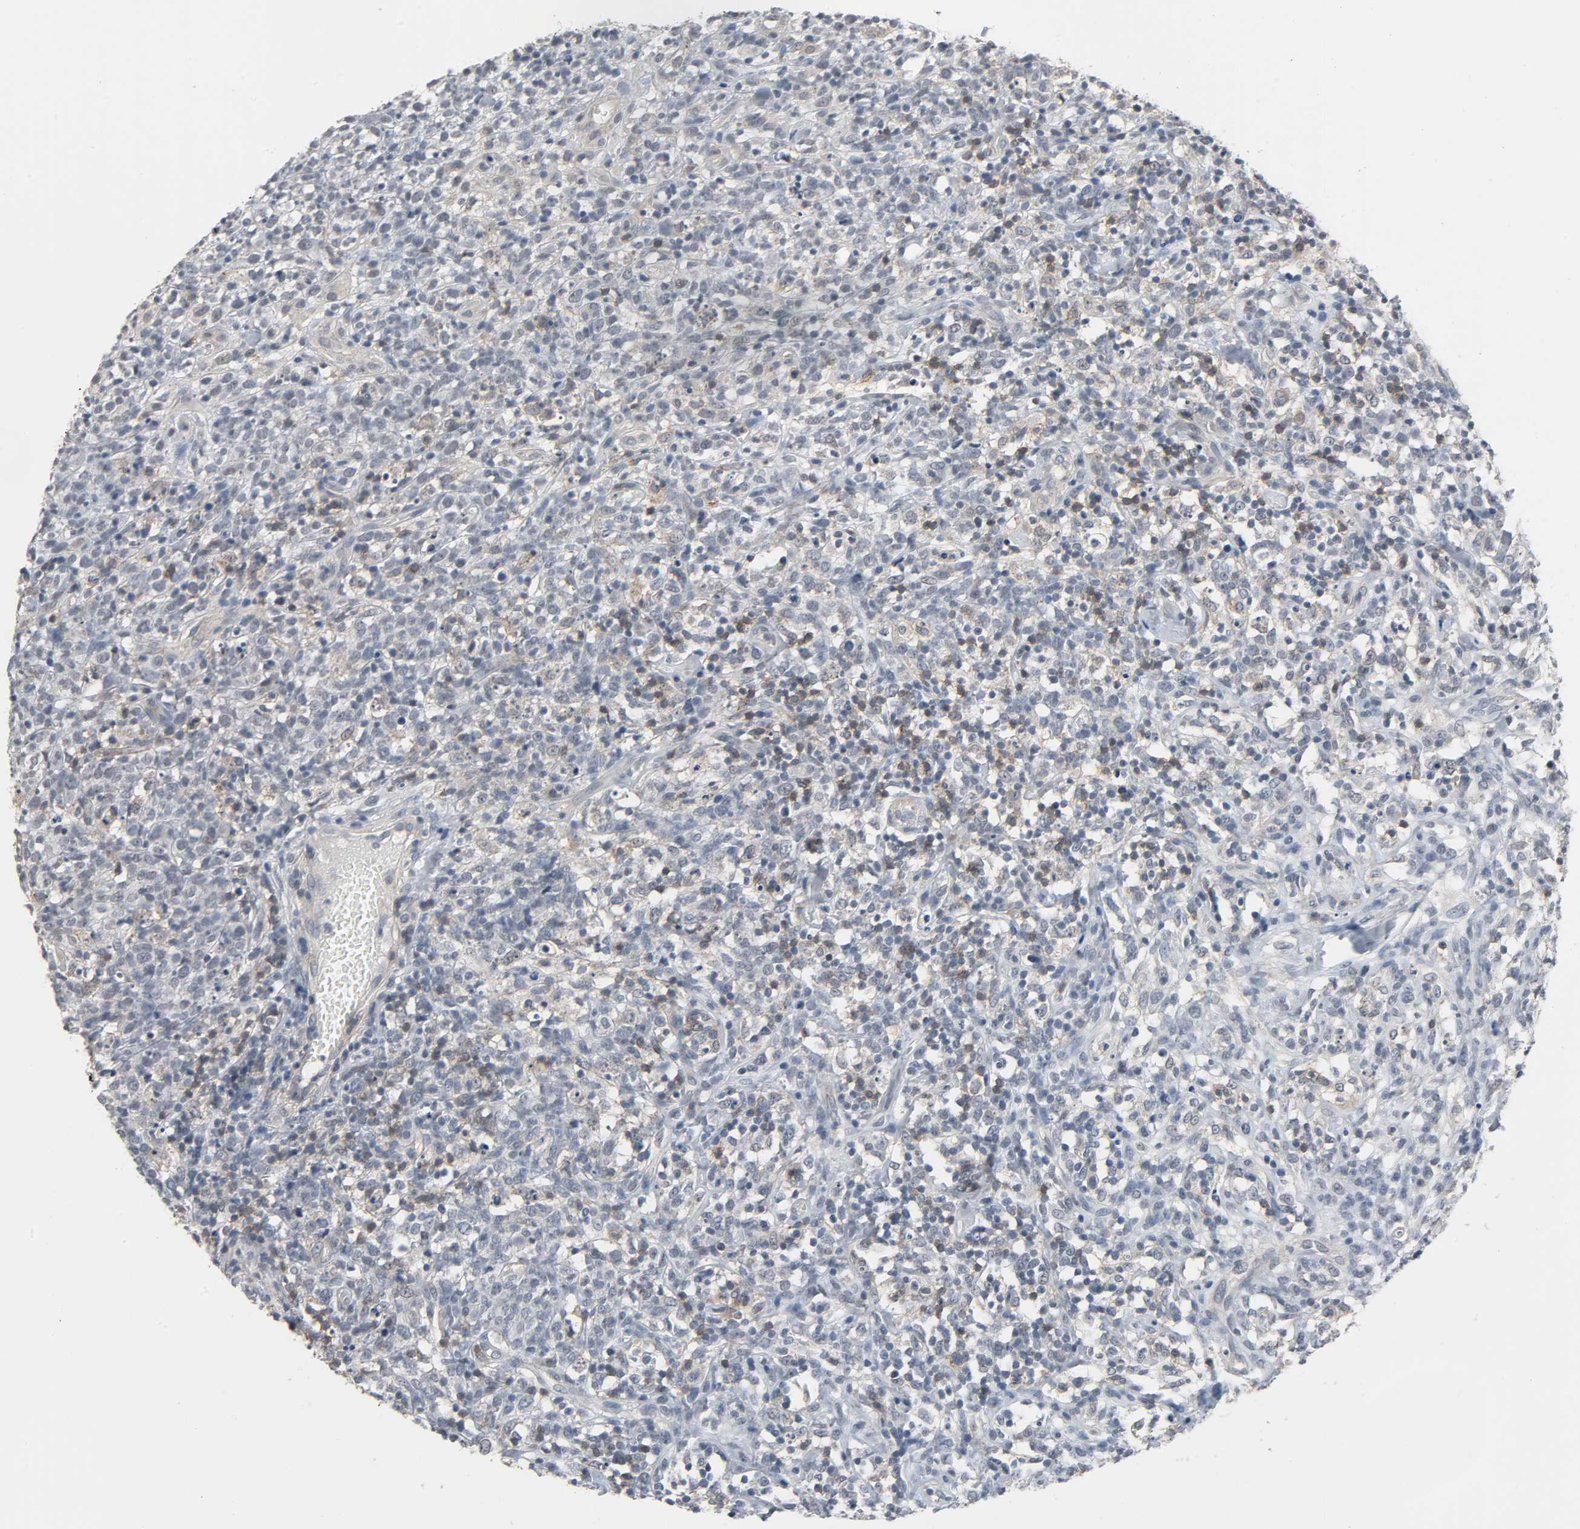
{"staining": {"intensity": "negative", "quantity": "none", "location": "none"}, "tissue": "lymphoma", "cell_type": "Tumor cells", "image_type": "cancer", "snomed": [{"axis": "morphology", "description": "Malignant lymphoma, non-Hodgkin's type, High grade"}, {"axis": "topography", "description": "Lymph node"}], "caption": "Immunohistochemistry (IHC) of malignant lymphoma, non-Hodgkin's type (high-grade) exhibits no staining in tumor cells.", "gene": "CD4", "patient": {"sex": "female", "age": 73}}